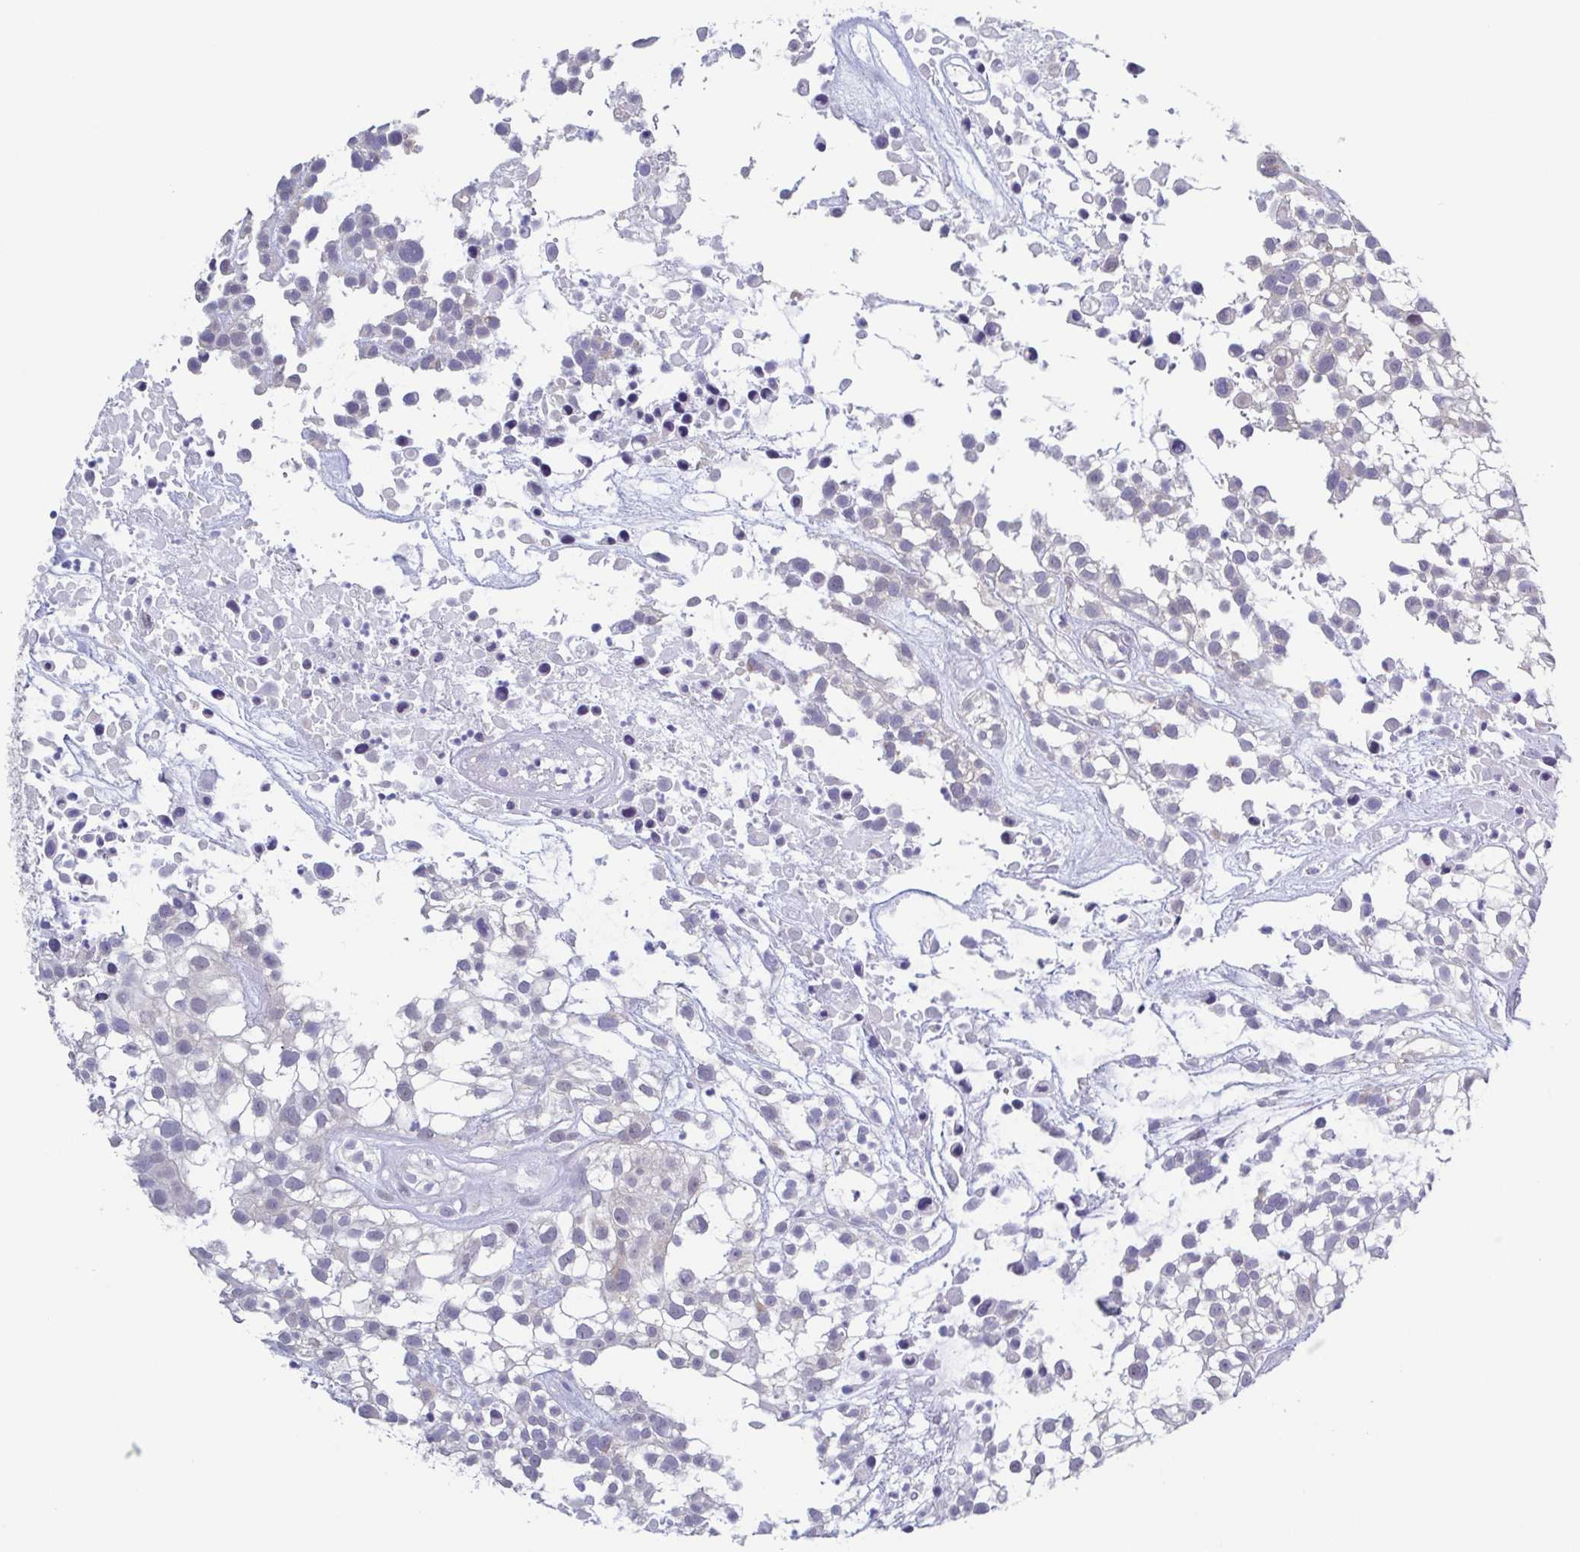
{"staining": {"intensity": "negative", "quantity": "none", "location": "none"}, "tissue": "urothelial cancer", "cell_type": "Tumor cells", "image_type": "cancer", "snomed": [{"axis": "morphology", "description": "Urothelial carcinoma, High grade"}, {"axis": "topography", "description": "Urinary bladder"}], "caption": "Immunohistochemistry (IHC) image of urothelial cancer stained for a protein (brown), which demonstrates no expression in tumor cells.", "gene": "TMEM92", "patient": {"sex": "male", "age": 56}}